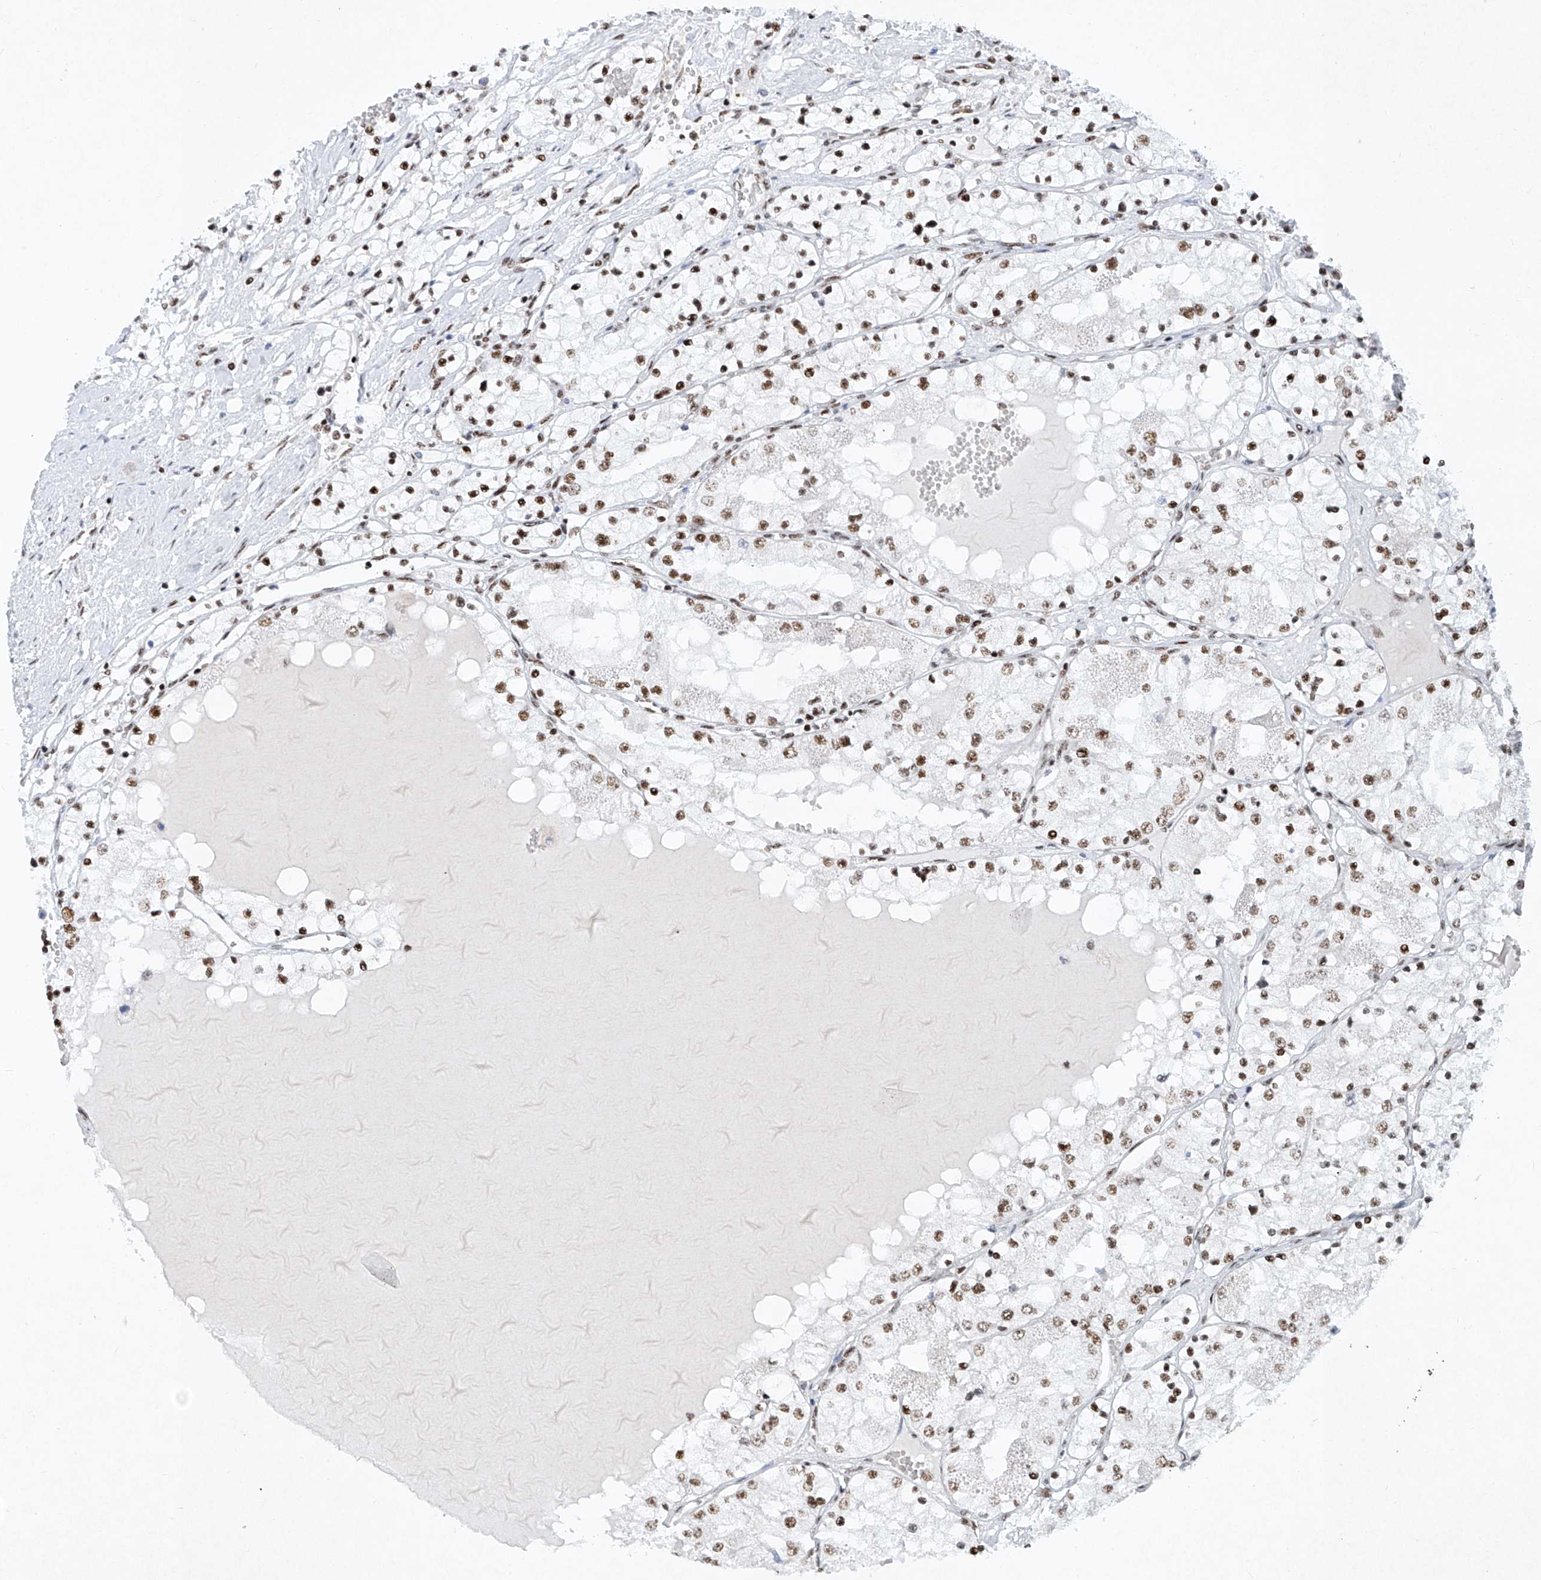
{"staining": {"intensity": "moderate", "quantity": ">75%", "location": "nuclear"}, "tissue": "renal cancer", "cell_type": "Tumor cells", "image_type": "cancer", "snomed": [{"axis": "morphology", "description": "Normal tissue, NOS"}, {"axis": "morphology", "description": "Adenocarcinoma, NOS"}, {"axis": "topography", "description": "Kidney"}], "caption": "Renal cancer stained with a brown dye exhibits moderate nuclear positive staining in approximately >75% of tumor cells.", "gene": "TAF4", "patient": {"sex": "male", "age": 68}}